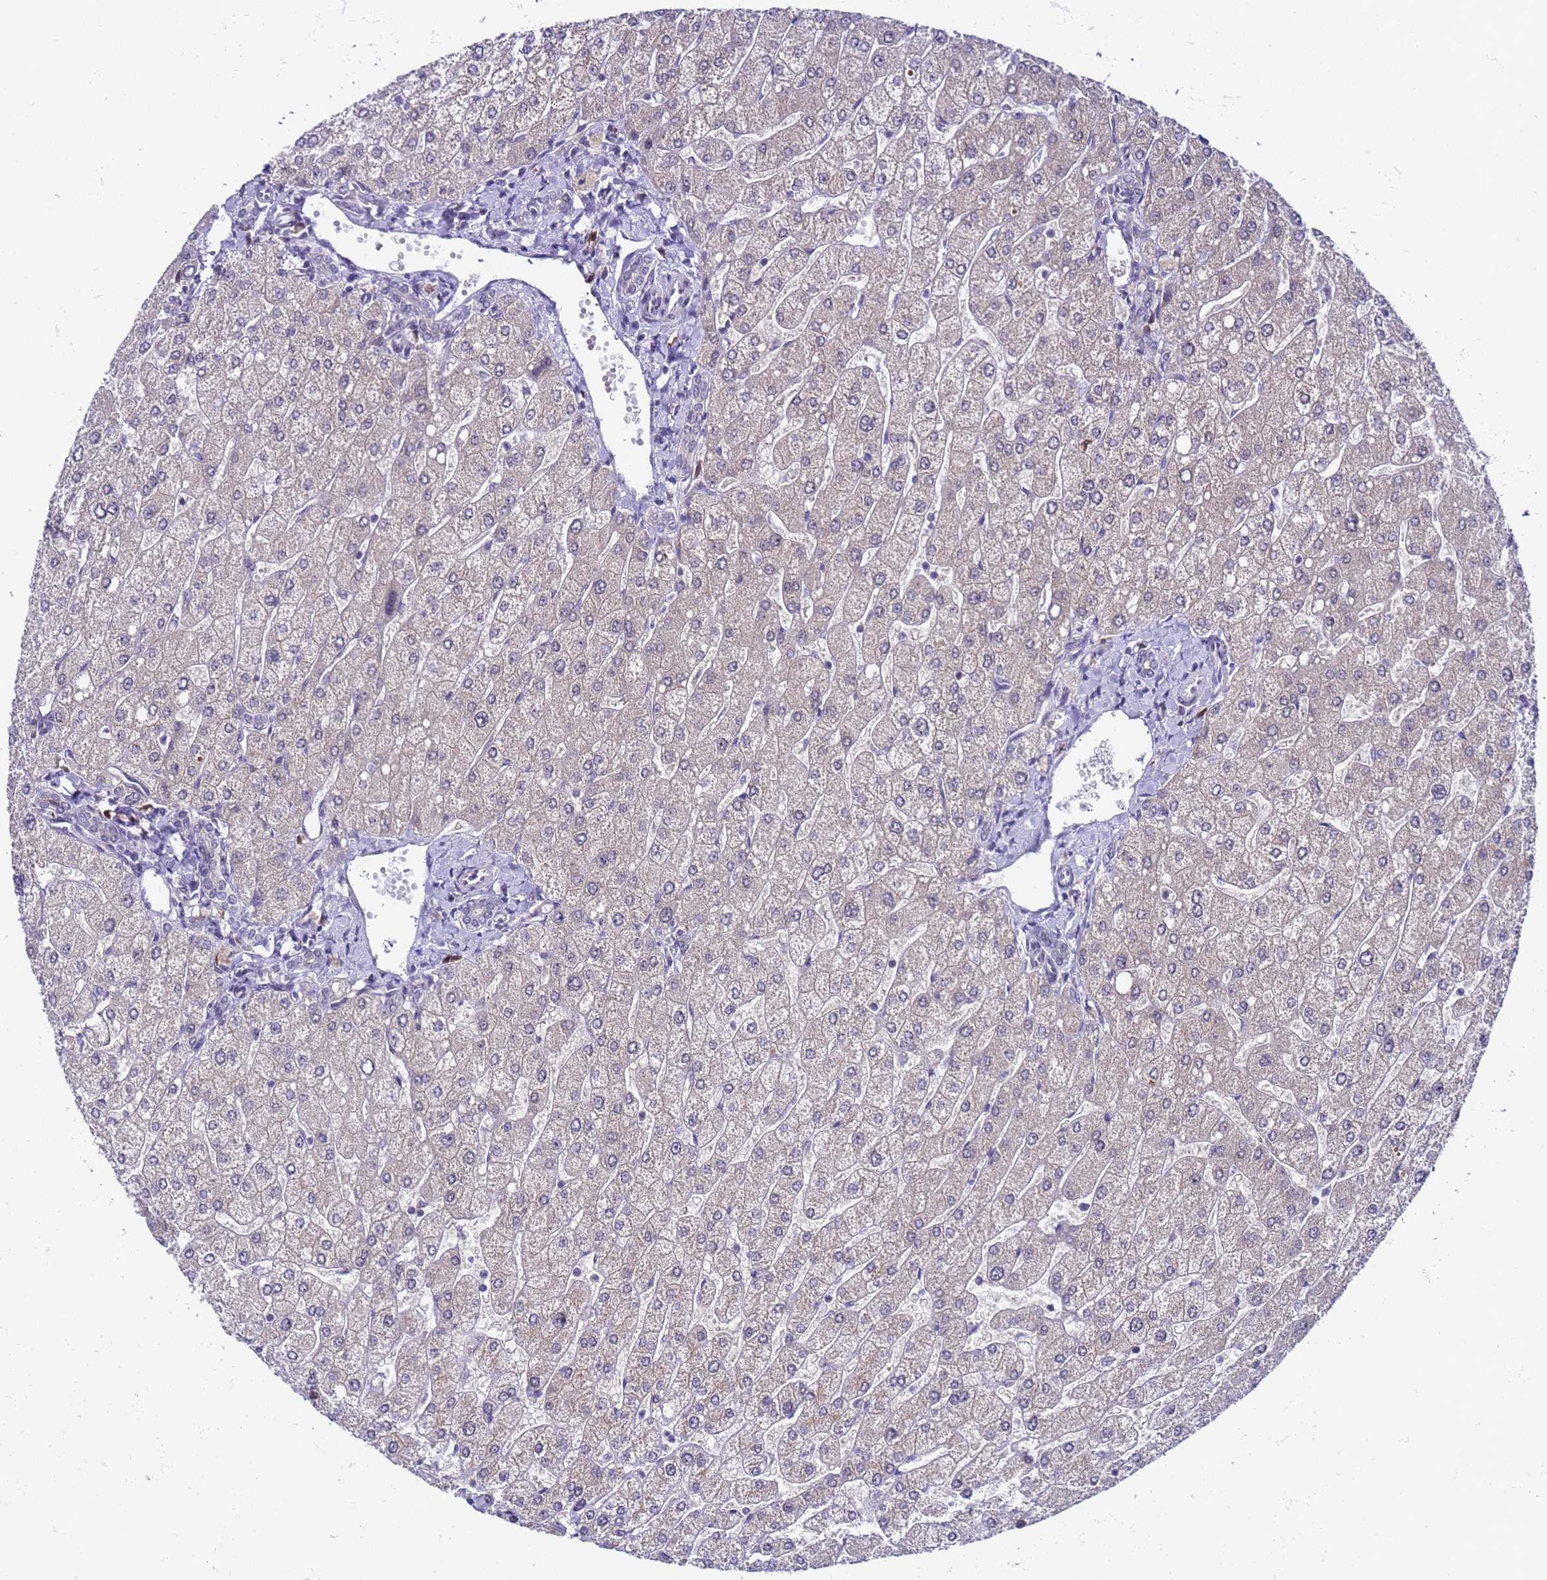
{"staining": {"intensity": "negative", "quantity": "none", "location": "none"}, "tissue": "liver", "cell_type": "Cholangiocytes", "image_type": "normal", "snomed": [{"axis": "morphology", "description": "Normal tissue, NOS"}, {"axis": "topography", "description": "Liver"}], "caption": "Immunohistochemistry (IHC) micrograph of unremarkable human liver stained for a protein (brown), which shows no staining in cholangiocytes. Brightfield microscopy of immunohistochemistry (IHC) stained with DAB (brown) and hematoxylin (blue), captured at high magnification.", "gene": "C19orf47", "patient": {"sex": "male", "age": 55}}